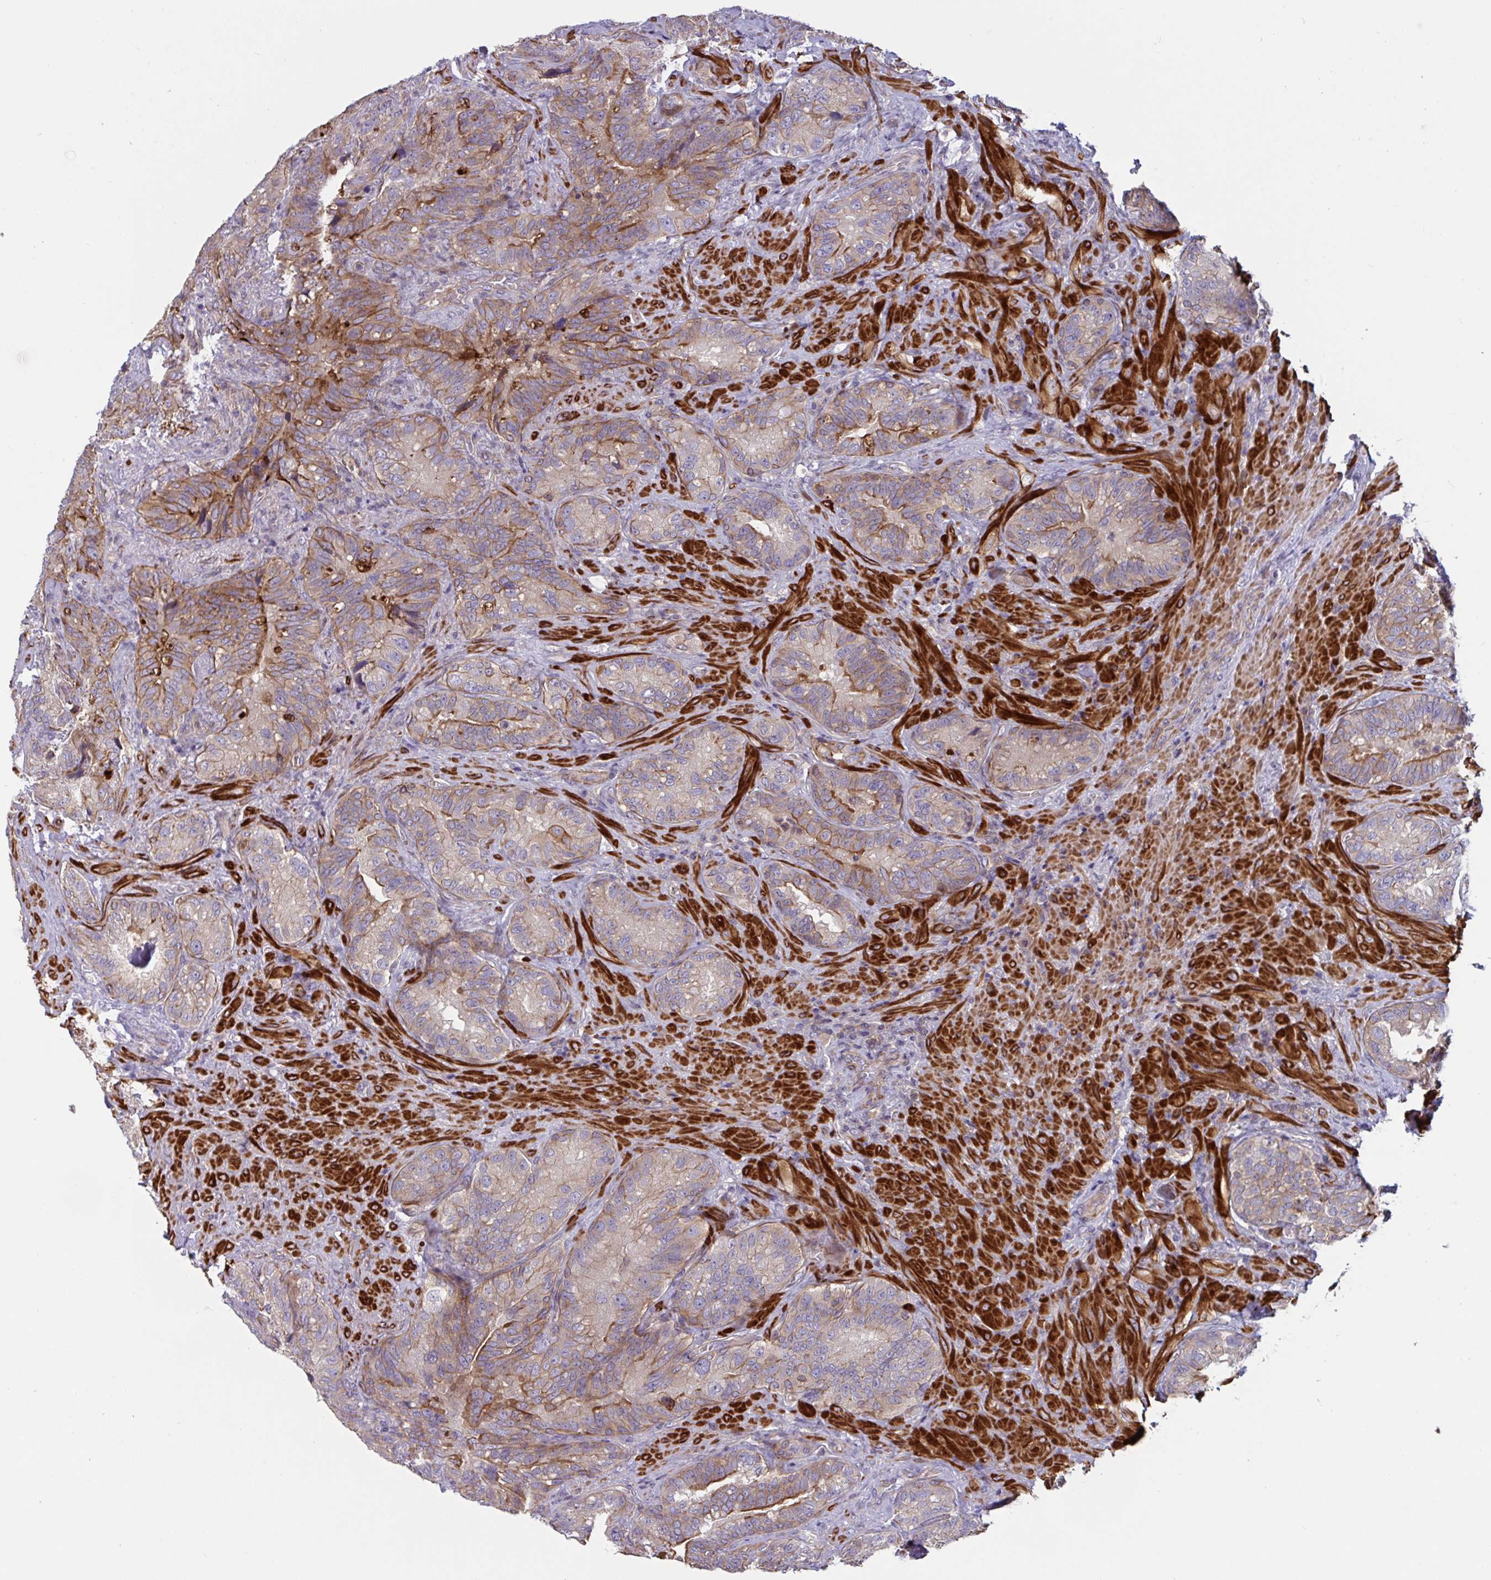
{"staining": {"intensity": "moderate", "quantity": ">75%", "location": "cytoplasmic/membranous"}, "tissue": "seminal vesicle", "cell_type": "Glandular cells", "image_type": "normal", "snomed": [{"axis": "morphology", "description": "Normal tissue, NOS"}, {"axis": "topography", "description": "Seminal veicle"}], "caption": "Immunohistochemistry (IHC) staining of normal seminal vesicle, which displays medium levels of moderate cytoplasmic/membranous expression in approximately >75% of glandular cells indicating moderate cytoplasmic/membranous protein expression. The staining was performed using DAB (brown) for protein detection and nuclei were counterstained in hematoxylin (blue).", "gene": "TANK", "patient": {"sex": "male", "age": 68}}